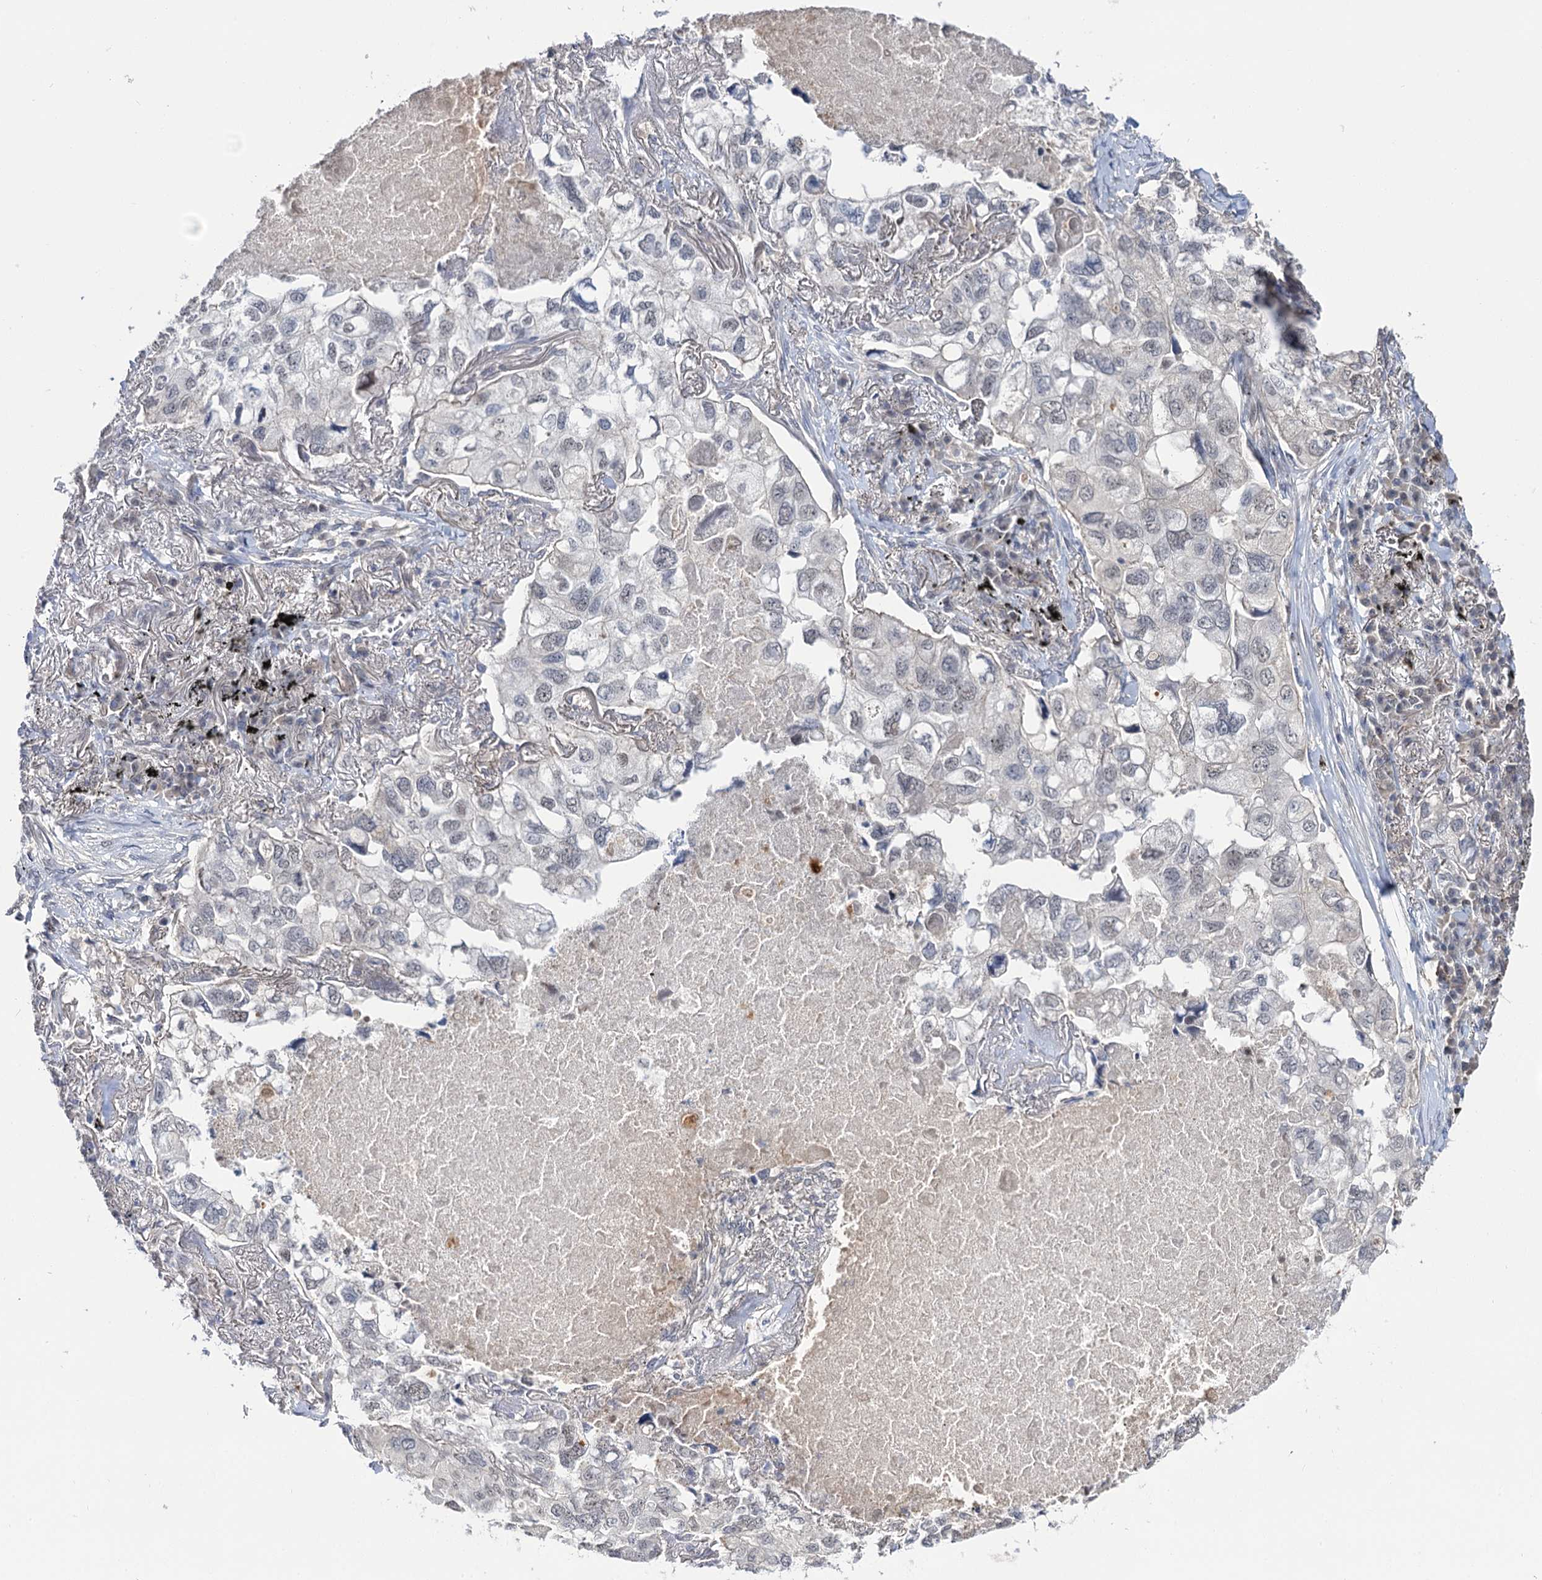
{"staining": {"intensity": "negative", "quantity": "none", "location": "none"}, "tissue": "lung cancer", "cell_type": "Tumor cells", "image_type": "cancer", "snomed": [{"axis": "morphology", "description": "Adenocarcinoma, NOS"}, {"axis": "topography", "description": "Lung"}], "caption": "Tumor cells show no significant protein expression in lung cancer (adenocarcinoma). (Brightfield microscopy of DAB (3,3'-diaminobenzidine) IHC at high magnification).", "gene": "NEK10", "patient": {"sex": "male", "age": 65}}